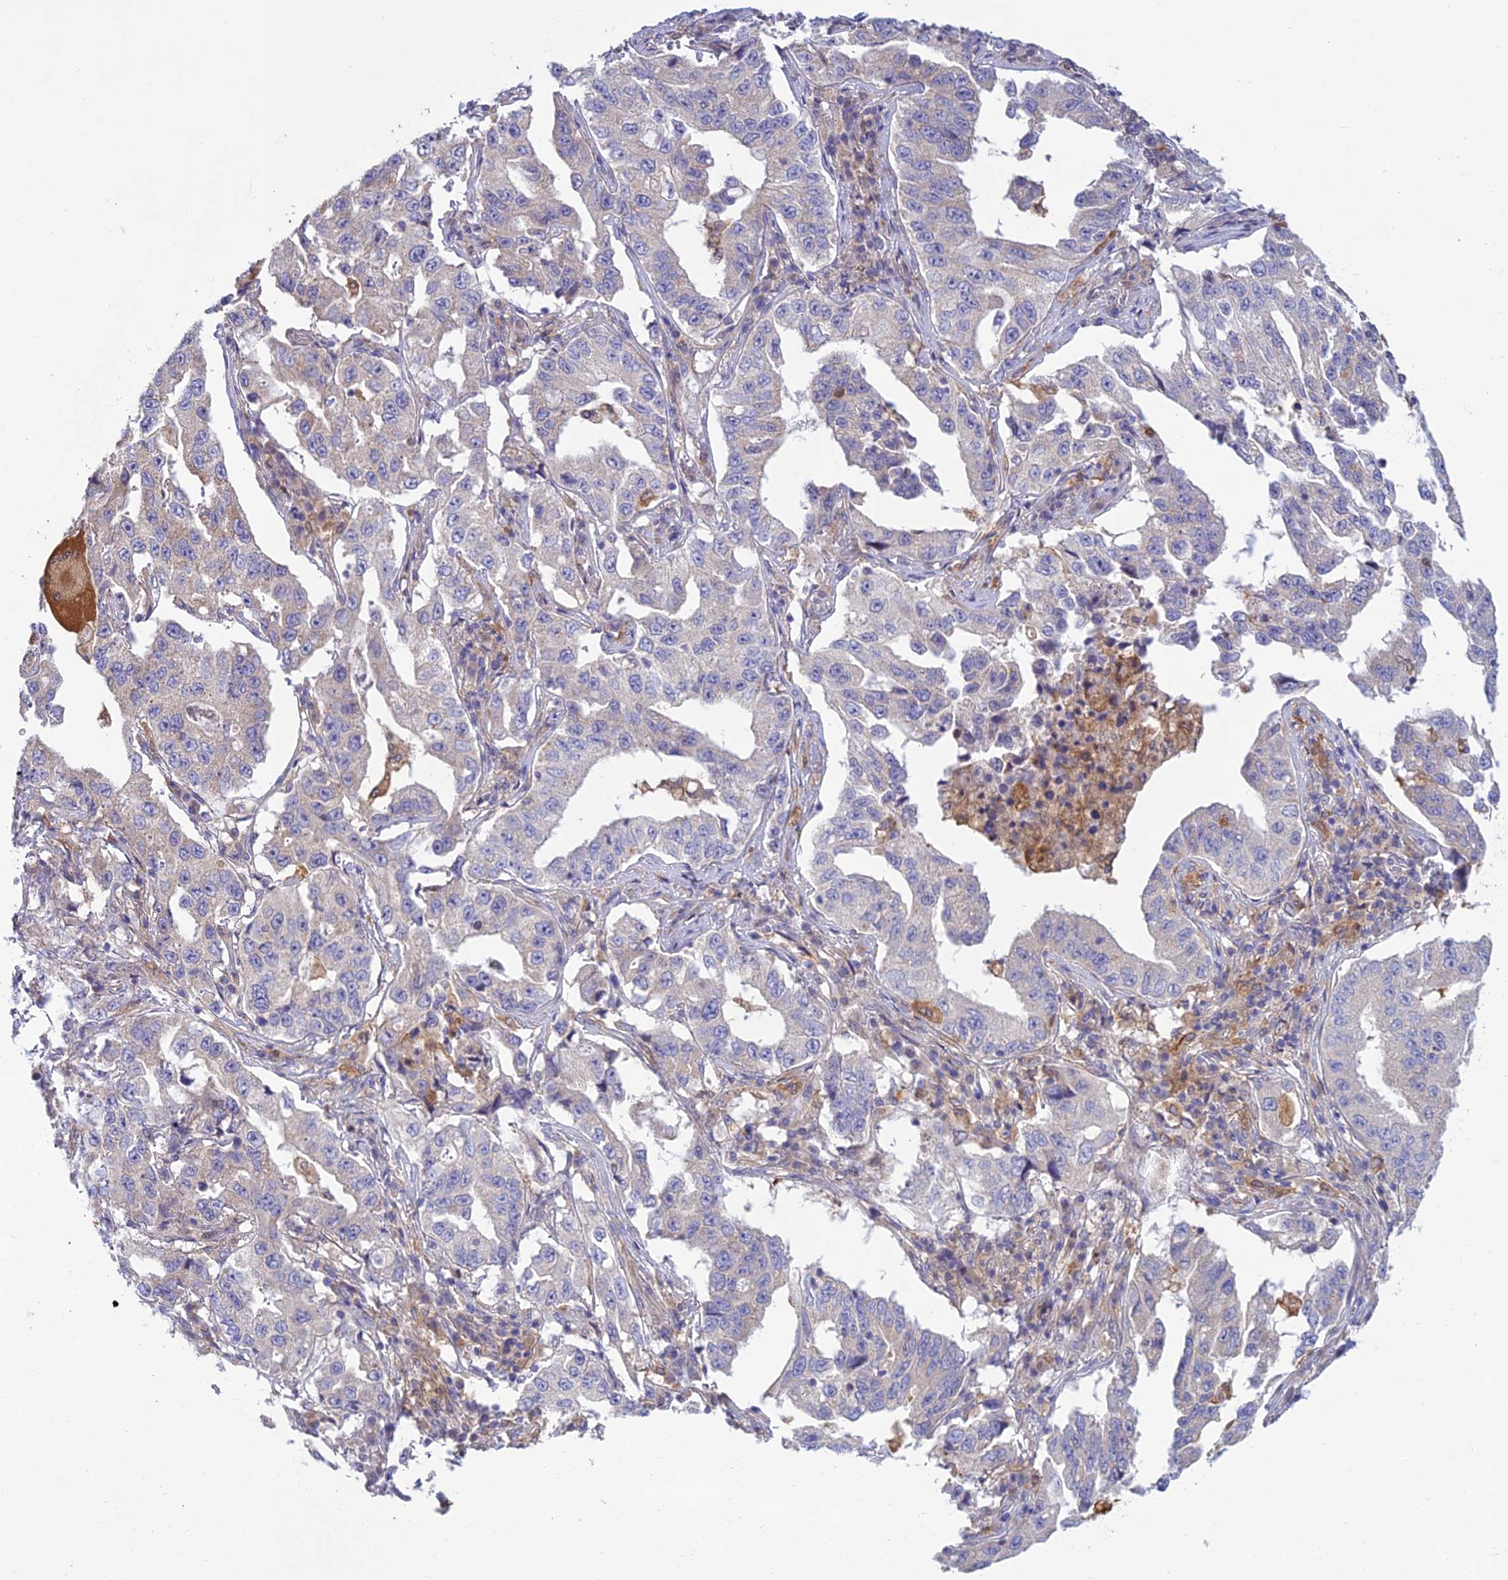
{"staining": {"intensity": "negative", "quantity": "none", "location": "none"}, "tissue": "lung cancer", "cell_type": "Tumor cells", "image_type": "cancer", "snomed": [{"axis": "morphology", "description": "Adenocarcinoma, NOS"}, {"axis": "topography", "description": "Lung"}], "caption": "Immunohistochemical staining of lung adenocarcinoma displays no significant positivity in tumor cells.", "gene": "DUS2", "patient": {"sex": "female", "age": 51}}